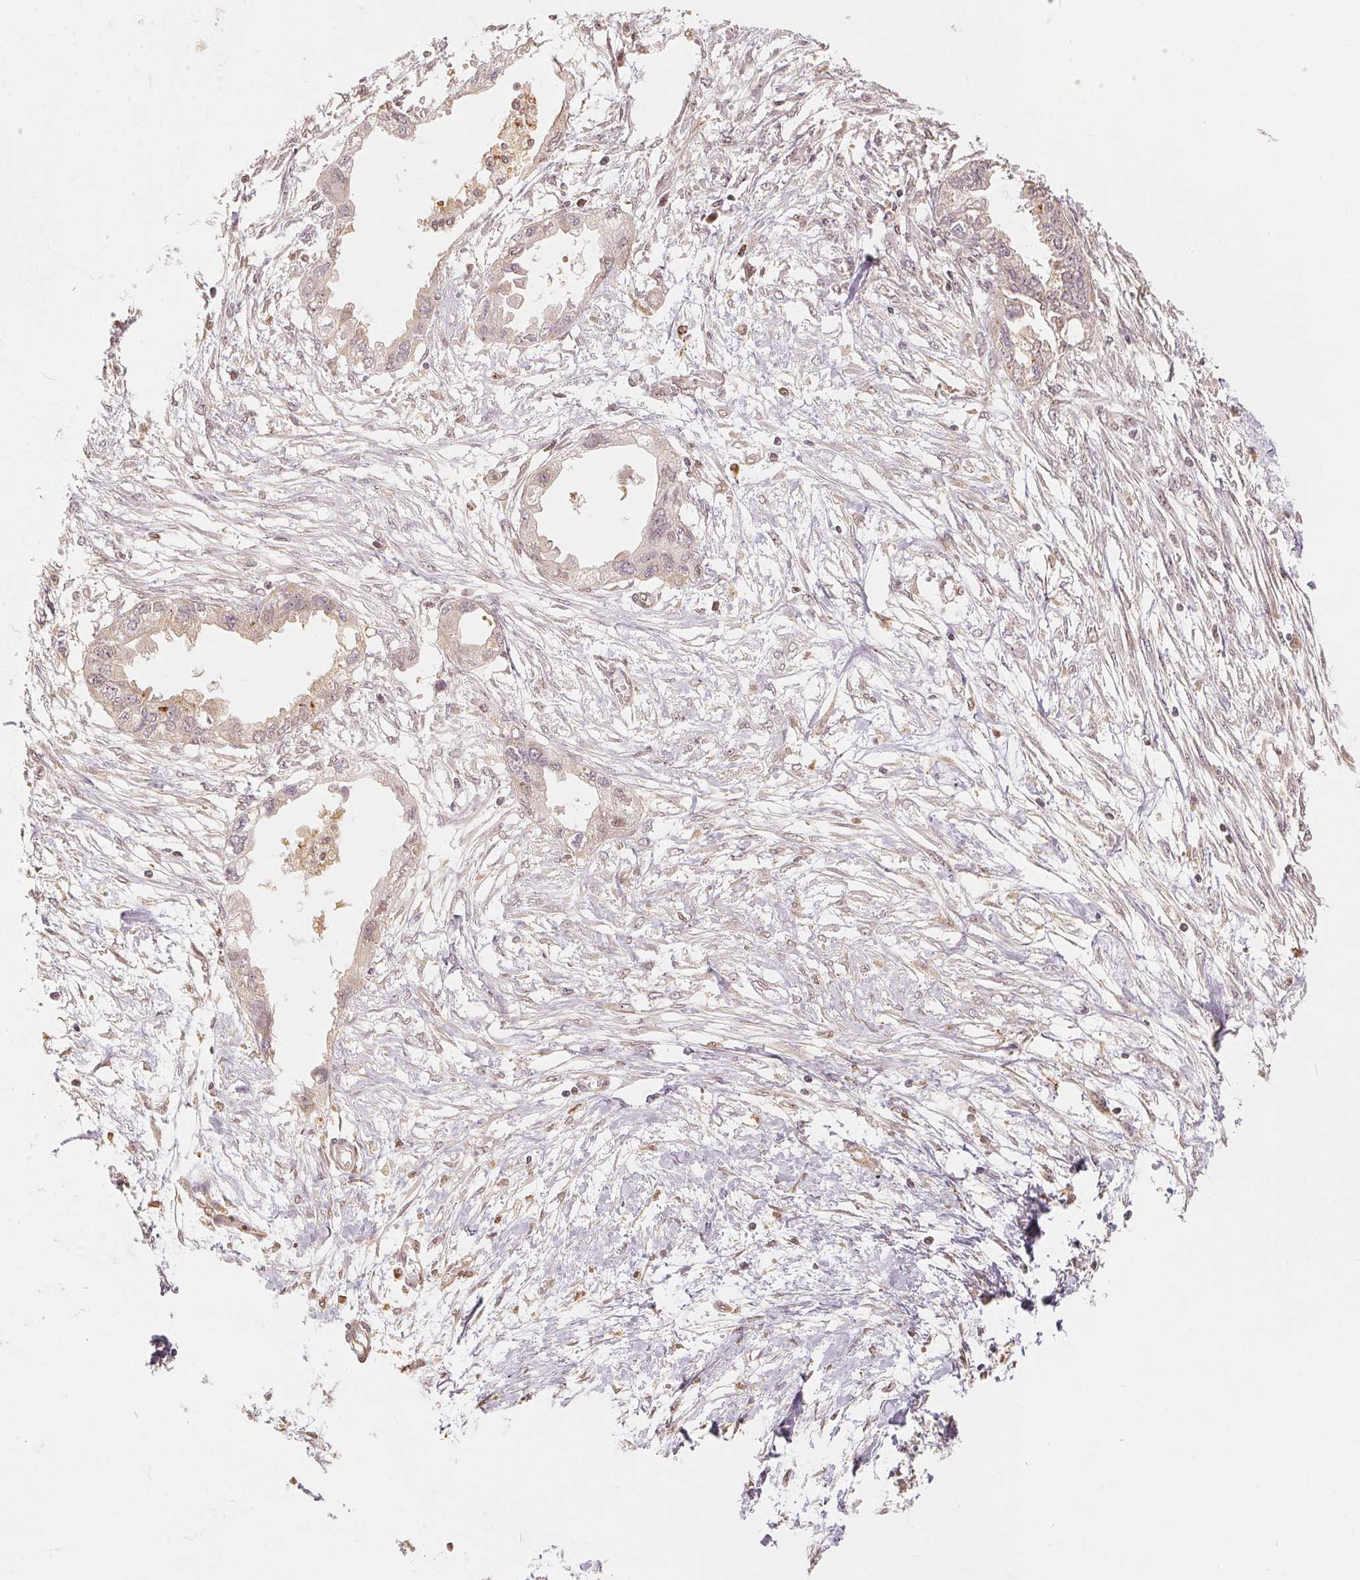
{"staining": {"intensity": "weak", "quantity": "<25%", "location": "nuclear"}, "tissue": "endometrial cancer", "cell_type": "Tumor cells", "image_type": "cancer", "snomed": [{"axis": "morphology", "description": "Adenocarcinoma, NOS"}, {"axis": "morphology", "description": "Adenocarcinoma, metastatic, NOS"}, {"axis": "topography", "description": "Adipose tissue"}, {"axis": "topography", "description": "Endometrium"}], "caption": "The IHC image has no significant positivity in tumor cells of endometrial metastatic adenocarcinoma tissue.", "gene": "GUSB", "patient": {"sex": "female", "age": 67}}